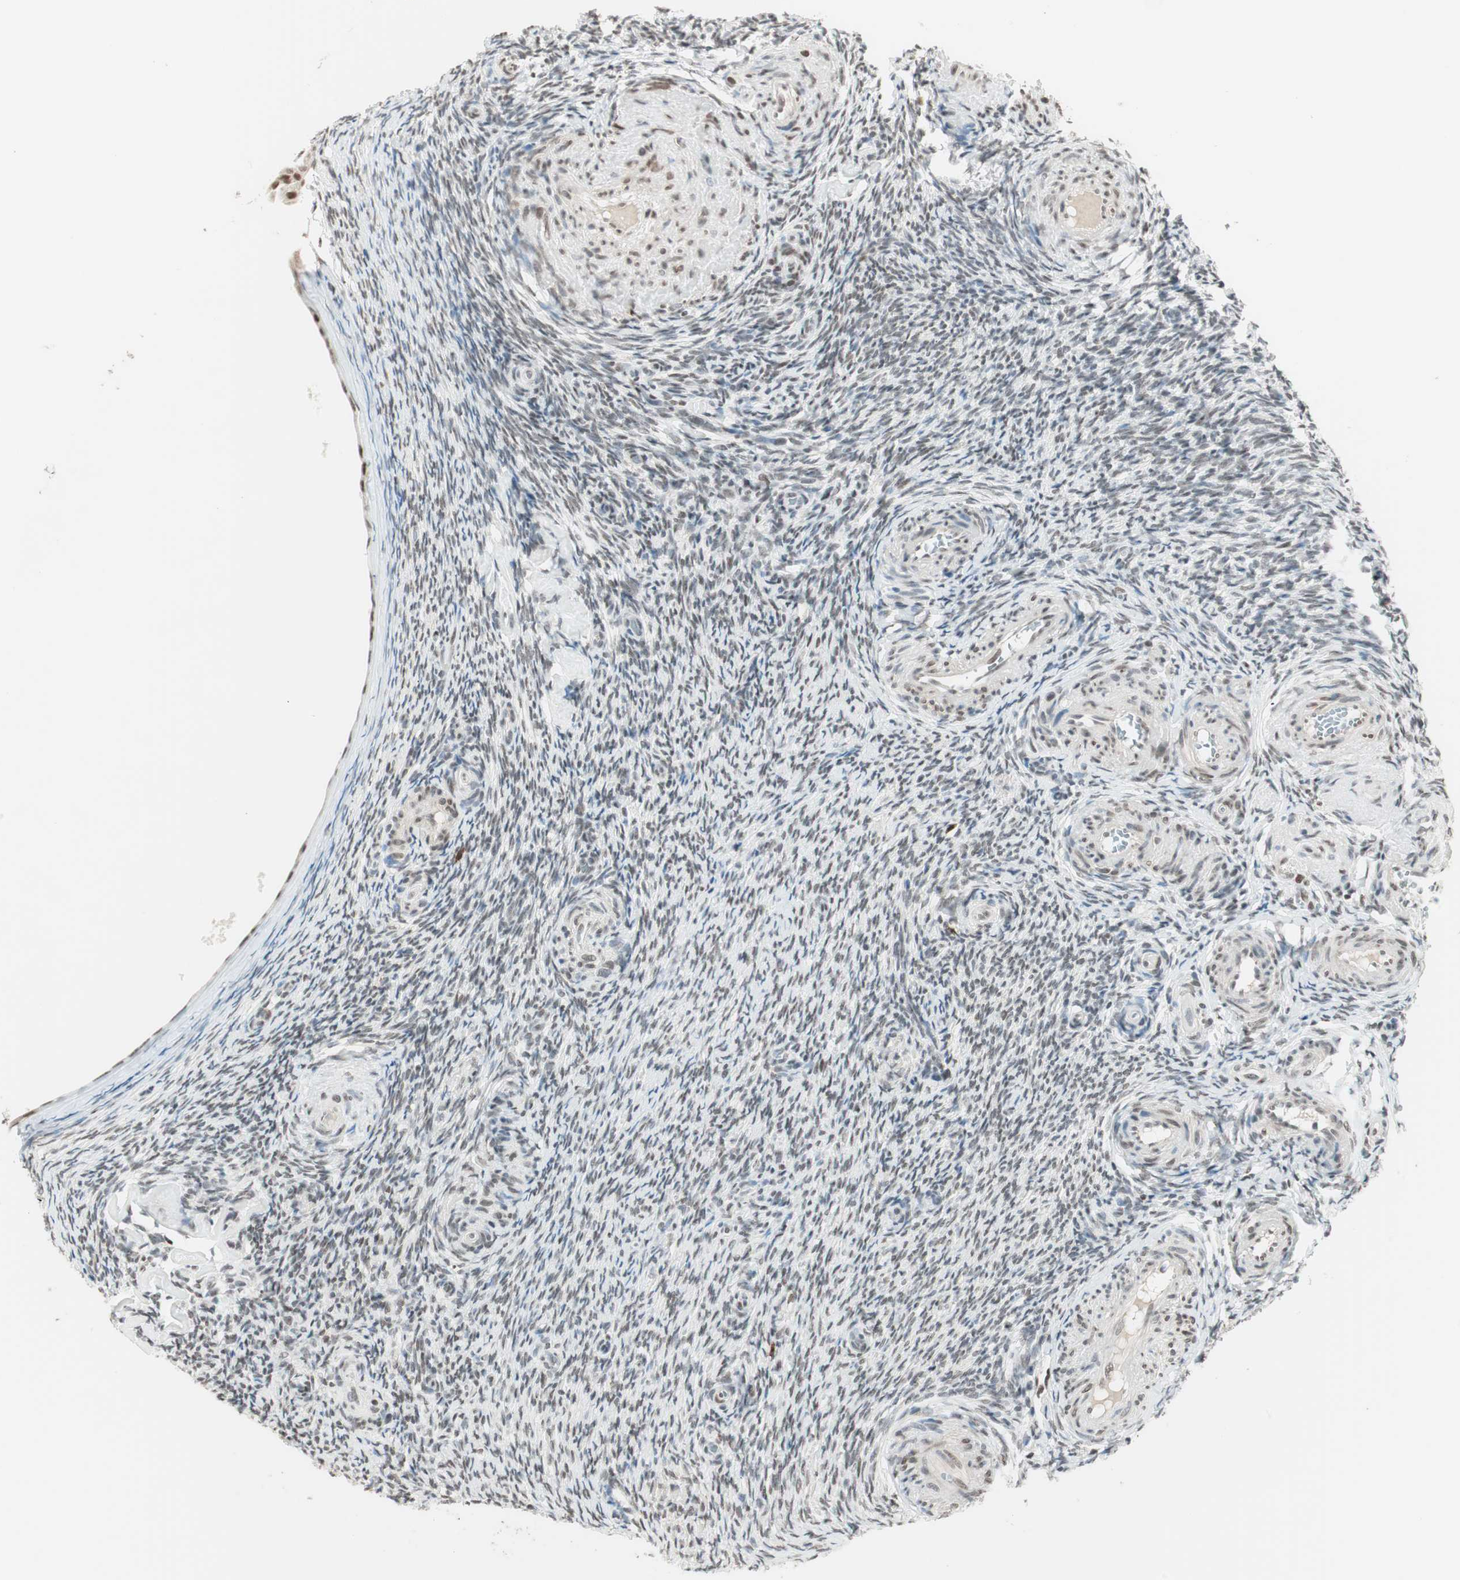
{"staining": {"intensity": "moderate", "quantity": ">75%", "location": "nuclear"}, "tissue": "ovary", "cell_type": "Follicle cells", "image_type": "normal", "snomed": [{"axis": "morphology", "description": "Normal tissue, NOS"}, {"axis": "topography", "description": "Ovary"}], "caption": "Brown immunohistochemical staining in normal human ovary demonstrates moderate nuclear expression in about >75% of follicle cells. Using DAB (3,3'-diaminobenzidine) (brown) and hematoxylin (blue) stains, captured at high magnification using brightfield microscopy.", "gene": "SMARCE1", "patient": {"sex": "female", "age": 60}}